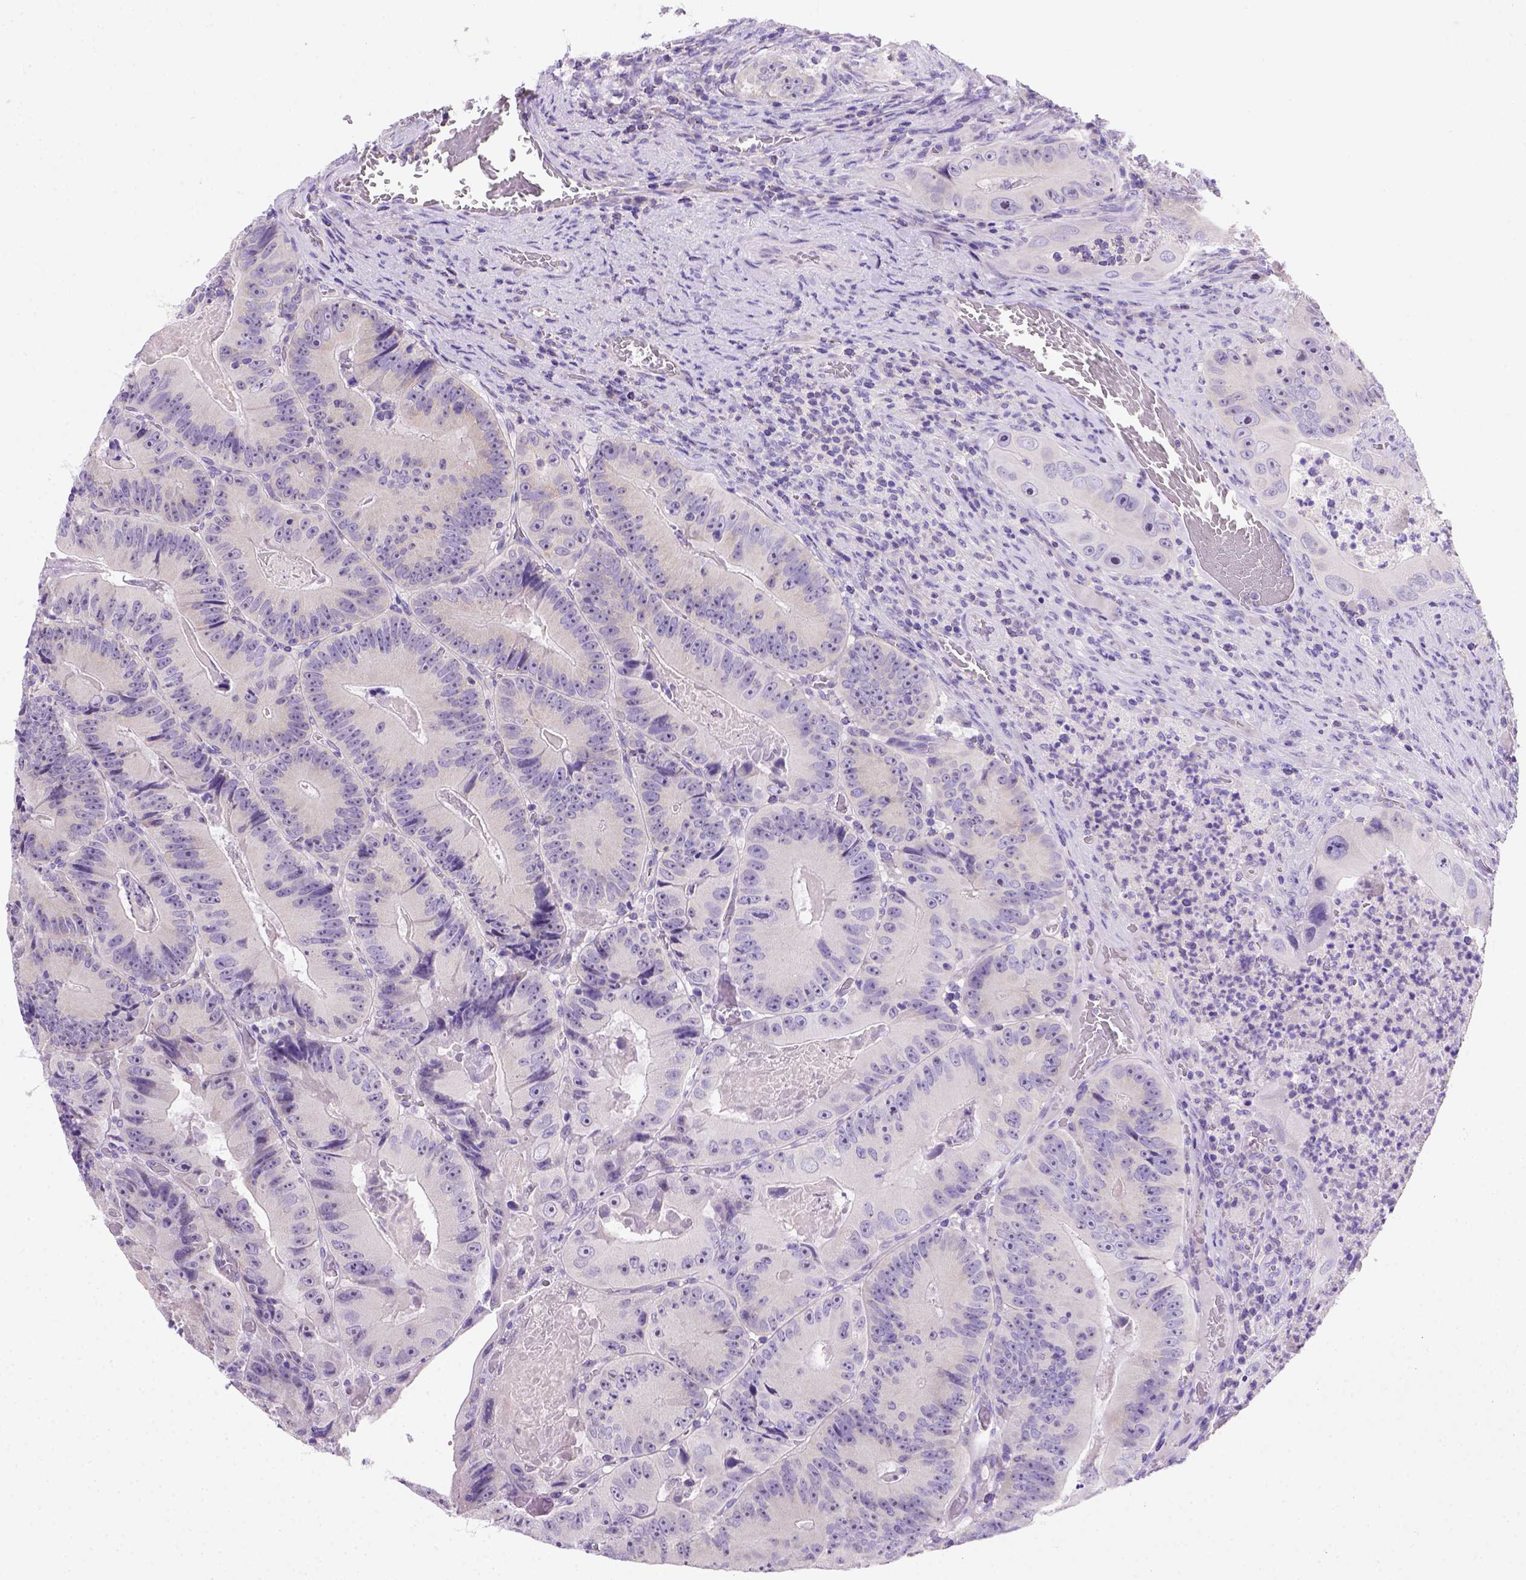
{"staining": {"intensity": "negative", "quantity": "none", "location": "none"}, "tissue": "colorectal cancer", "cell_type": "Tumor cells", "image_type": "cancer", "snomed": [{"axis": "morphology", "description": "Adenocarcinoma, NOS"}, {"axis": "topography", "description": "Colon"}], "caption": "The micrograph shows no staining of tumor cells in colorectal adenocarcinoma. The staining is performed using DAB (3,3'-diaminobenzidine) brown chromogen with nuclei counter-stained in using hematoxylin.", "gene": "FOXI1", "patient": {"sex": "female", "age": 86}}